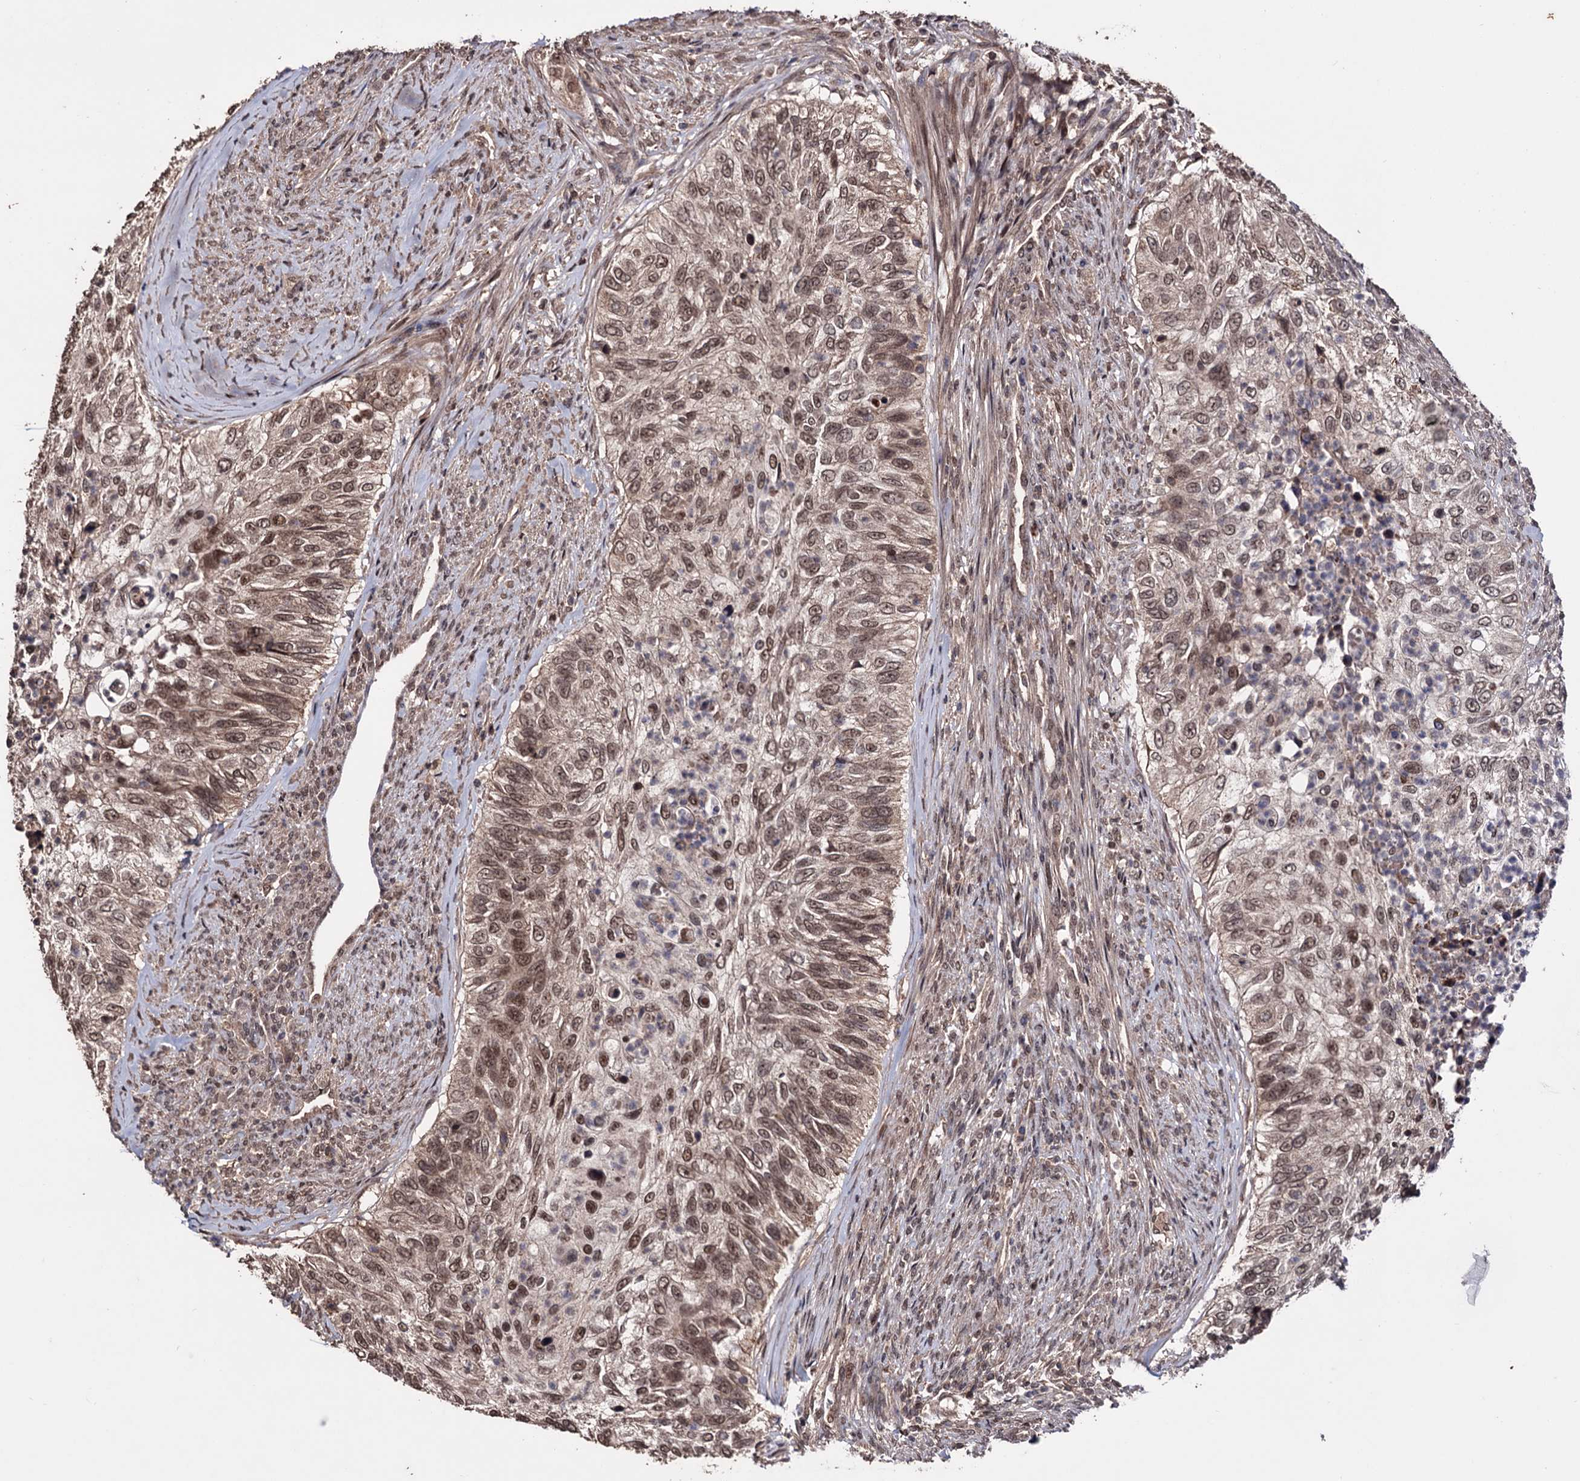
{"staining": {"intensity": "moderate", "quantity": ">75%", "location": "cytoplasmic/membranous,nuclear"}, "tissue": "urothelial cancer", "cell_type": "Tumor cells", "image_type": "cancer", "snomed": [{"axis": "morphology", "description": "Urothelial carcinoma, High grade"}, {"axis": "topography", "description": "Urinary bladder"}], "caption": "IHC staining of high-grade urothelial carcinoma, which exhibits medium levels of moderate cytoplasmic/membranous and nuclear positivity in about >75% of tumor cells indicating moderate cytoplasmic/membranous and nuclear protein expression. The staining was performed using DAB (brown) for protein detection and nuclei were counterstained in hematoxylin (blue).", "gene": "KLF5", "patient": {"sex": "female", "age": 60}}